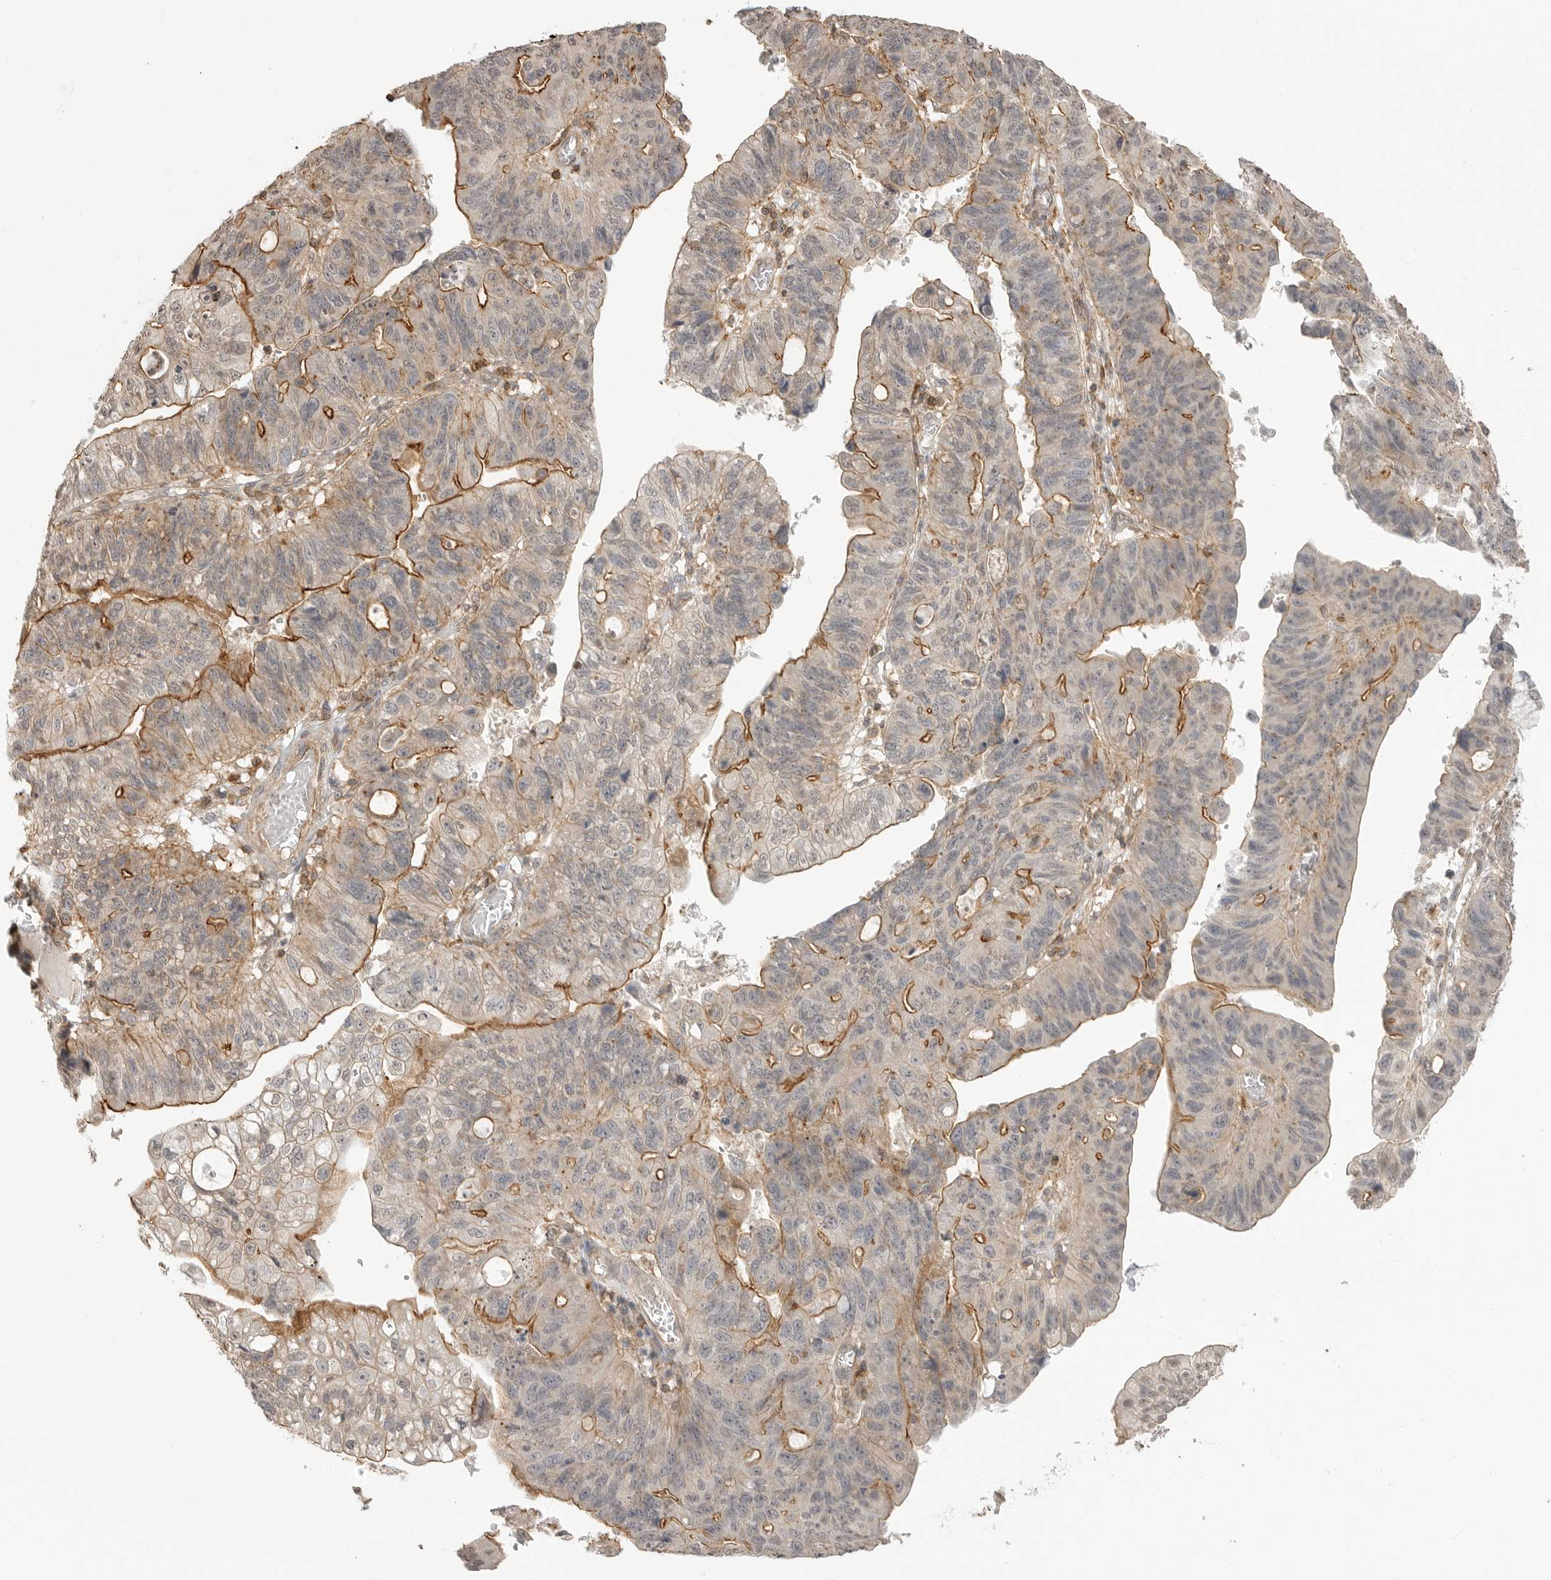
{"staining": {"intensity": "moderate", "quantity": "<25%", "location": "cytoplasmic/membranous"}, "tissue": "stomach cancer", "cell_type": "Tumor cells", "image_type": "cancer", "snomed": [{"axis": "morphology", "description": "Adenocarcinoma, NOS"}, {"axis": "topography", "description": "Stomach"}], "caption": "Immunohistochemical staining of adenocarcinoma (stomach) reveals low levels of moderate cytoplasmic/membranous staining in about <25% of tumor cells.", "gene": "GPC2", "patient": {"sex": "male", "age": 59}}